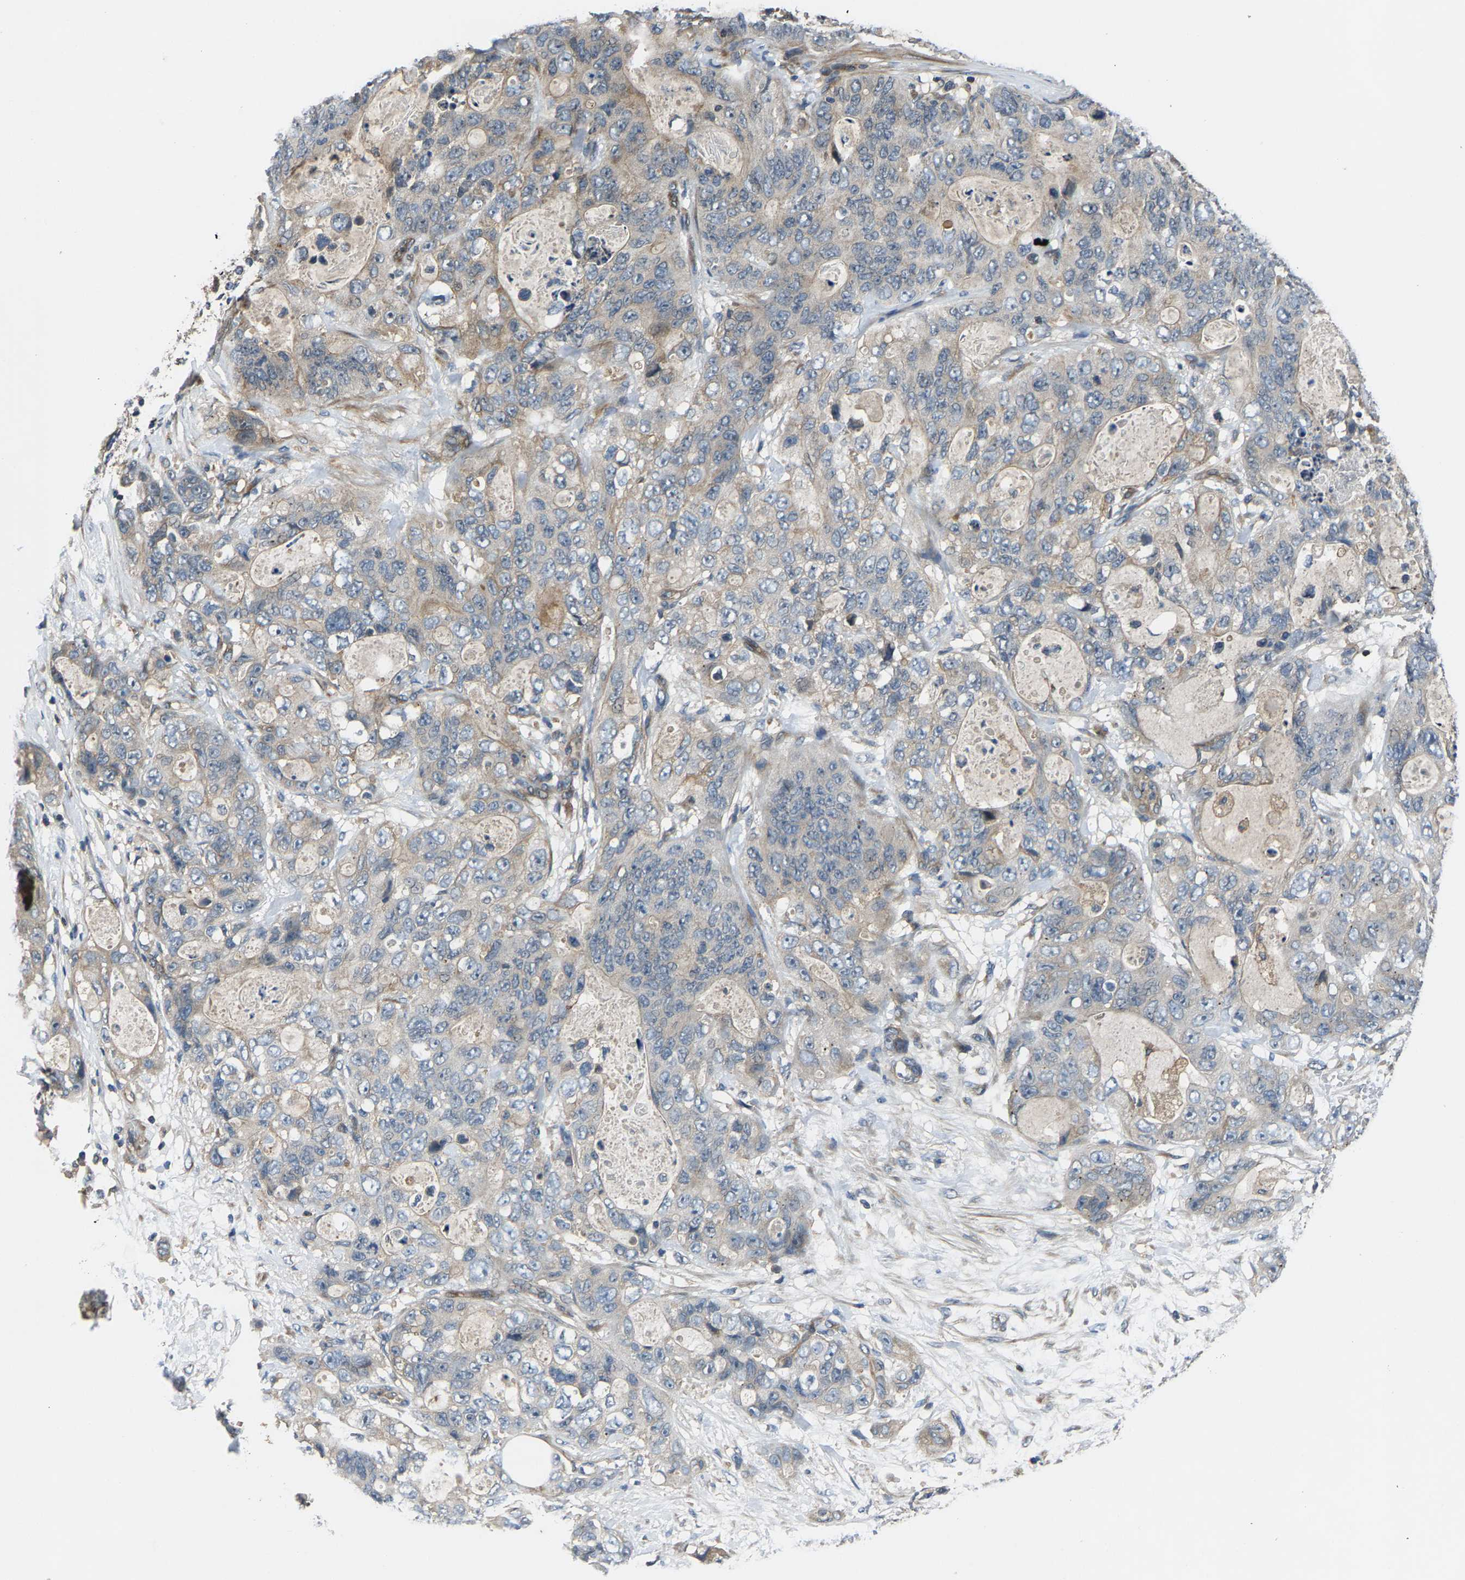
{"staining": {"intensity": "negative", "quantity": "none", "location": "none"}, "tissue": "stomach cancer", "cell_type": "Tumor cells", "image_type": "cancer", "snomed": [{"axis": "morphology", "description": "Normal tissue, NOS"}, {"axis": "morphology", "description": "Adenocarcinoma, NOS"}, {"axis": "topography", "description": "Stomach"}], "caption": "This micrograph is of stomach cancer stained with IHC to label a protein in brown with the nuclei are counter-stained blue. There is no staining in tumor cells.", "gene": "AGBL3", "patient": {"sex": "female", "age": 89}}